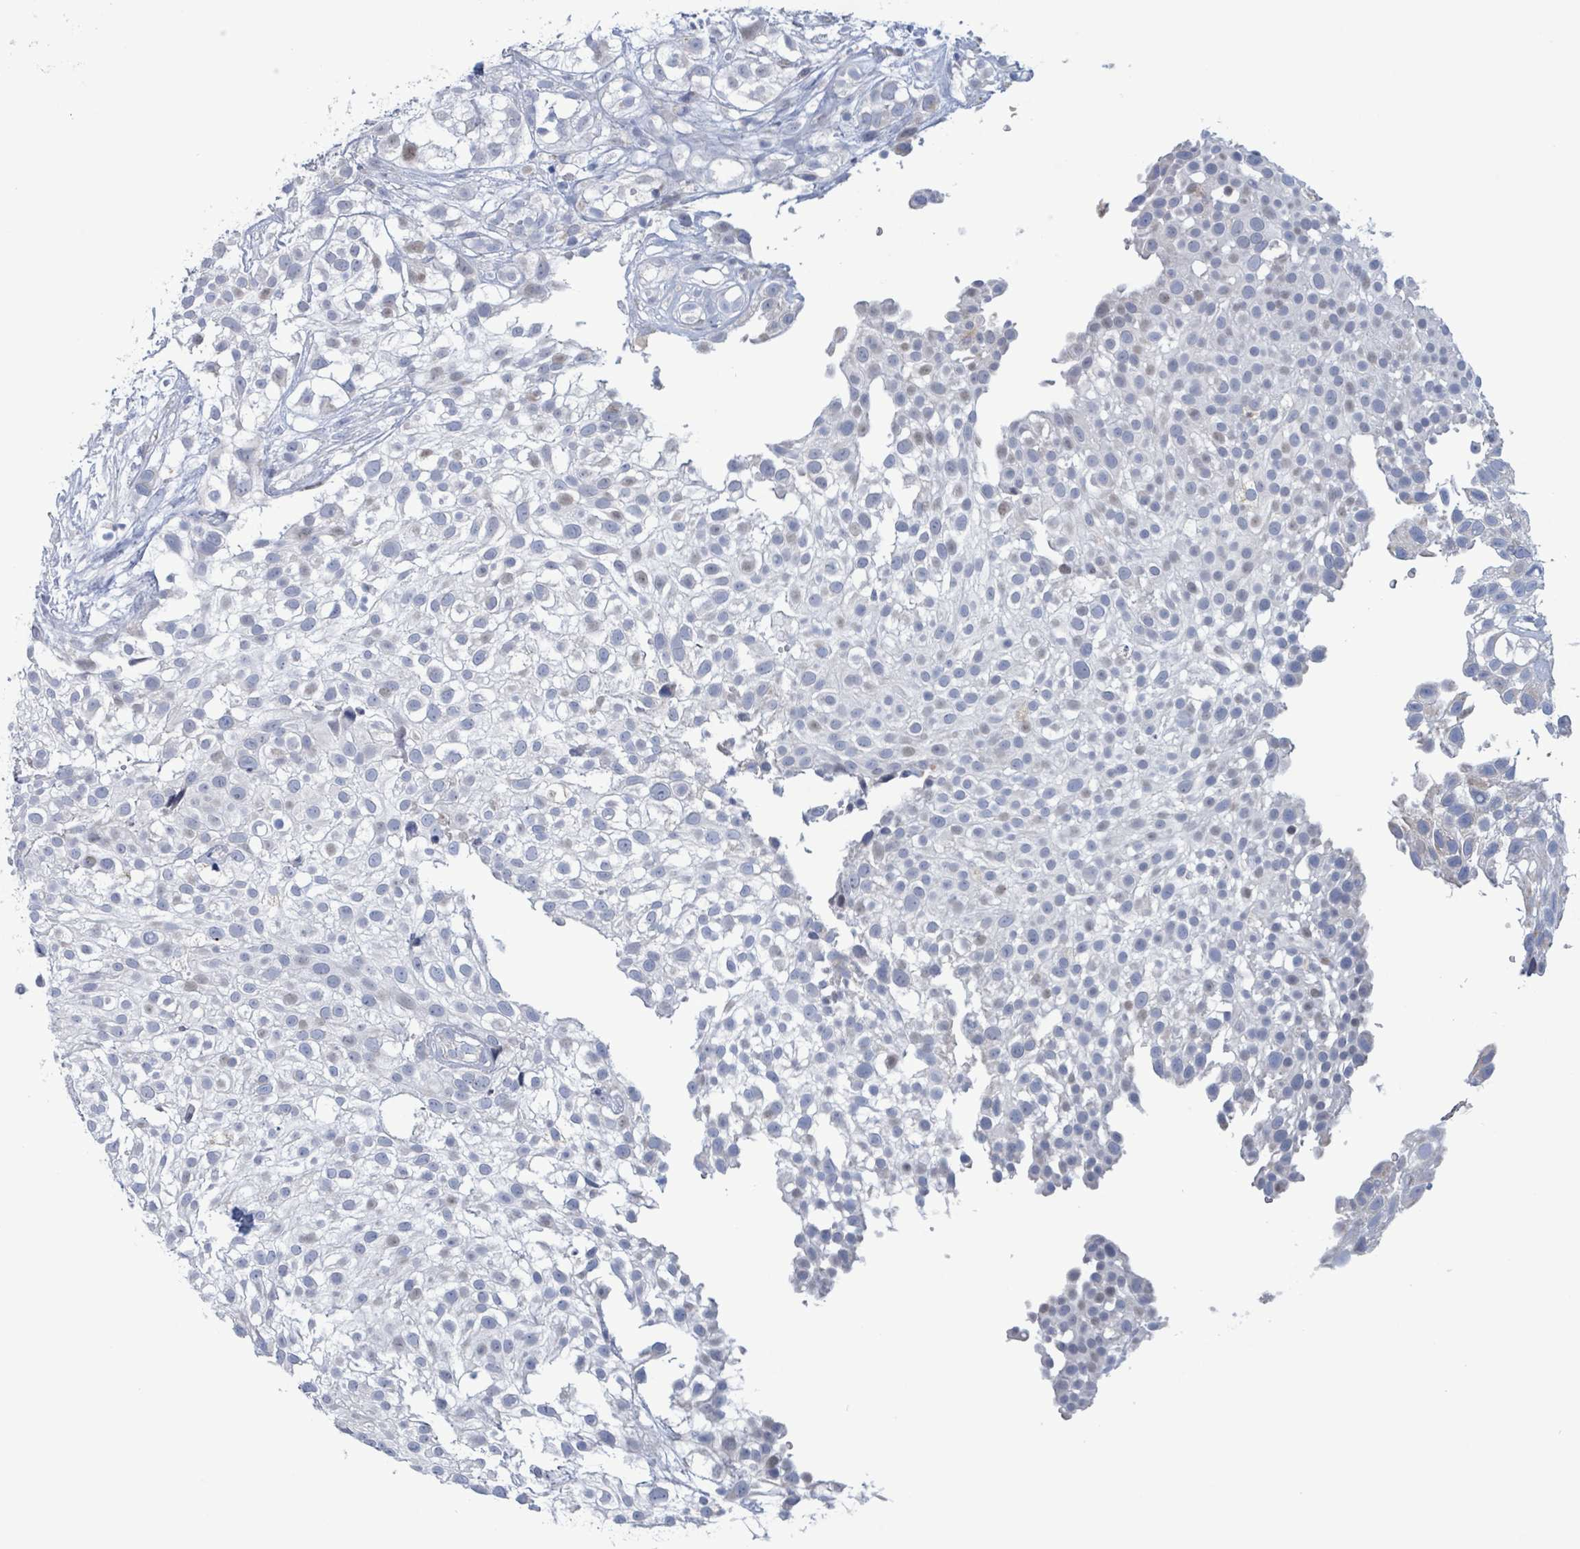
{"staining": {"intensity": "negative", "quantity": "none", "location": "none"}, "tissue": "urothelial cancer", "cell_type": "Tumor cells", "image_type": "cancer", "snomed": [{"axis": "morphology", "description": "Urothelial carcinoma, High grade"}, {"axis": "topography", "description": "Urinary bladder"}], "caption": "Tumor cells show no significant staining in urothelial carcinoma (high-grade).", "gene": "AKR1C4", "patient": {"sex": "male", "age": 56}}